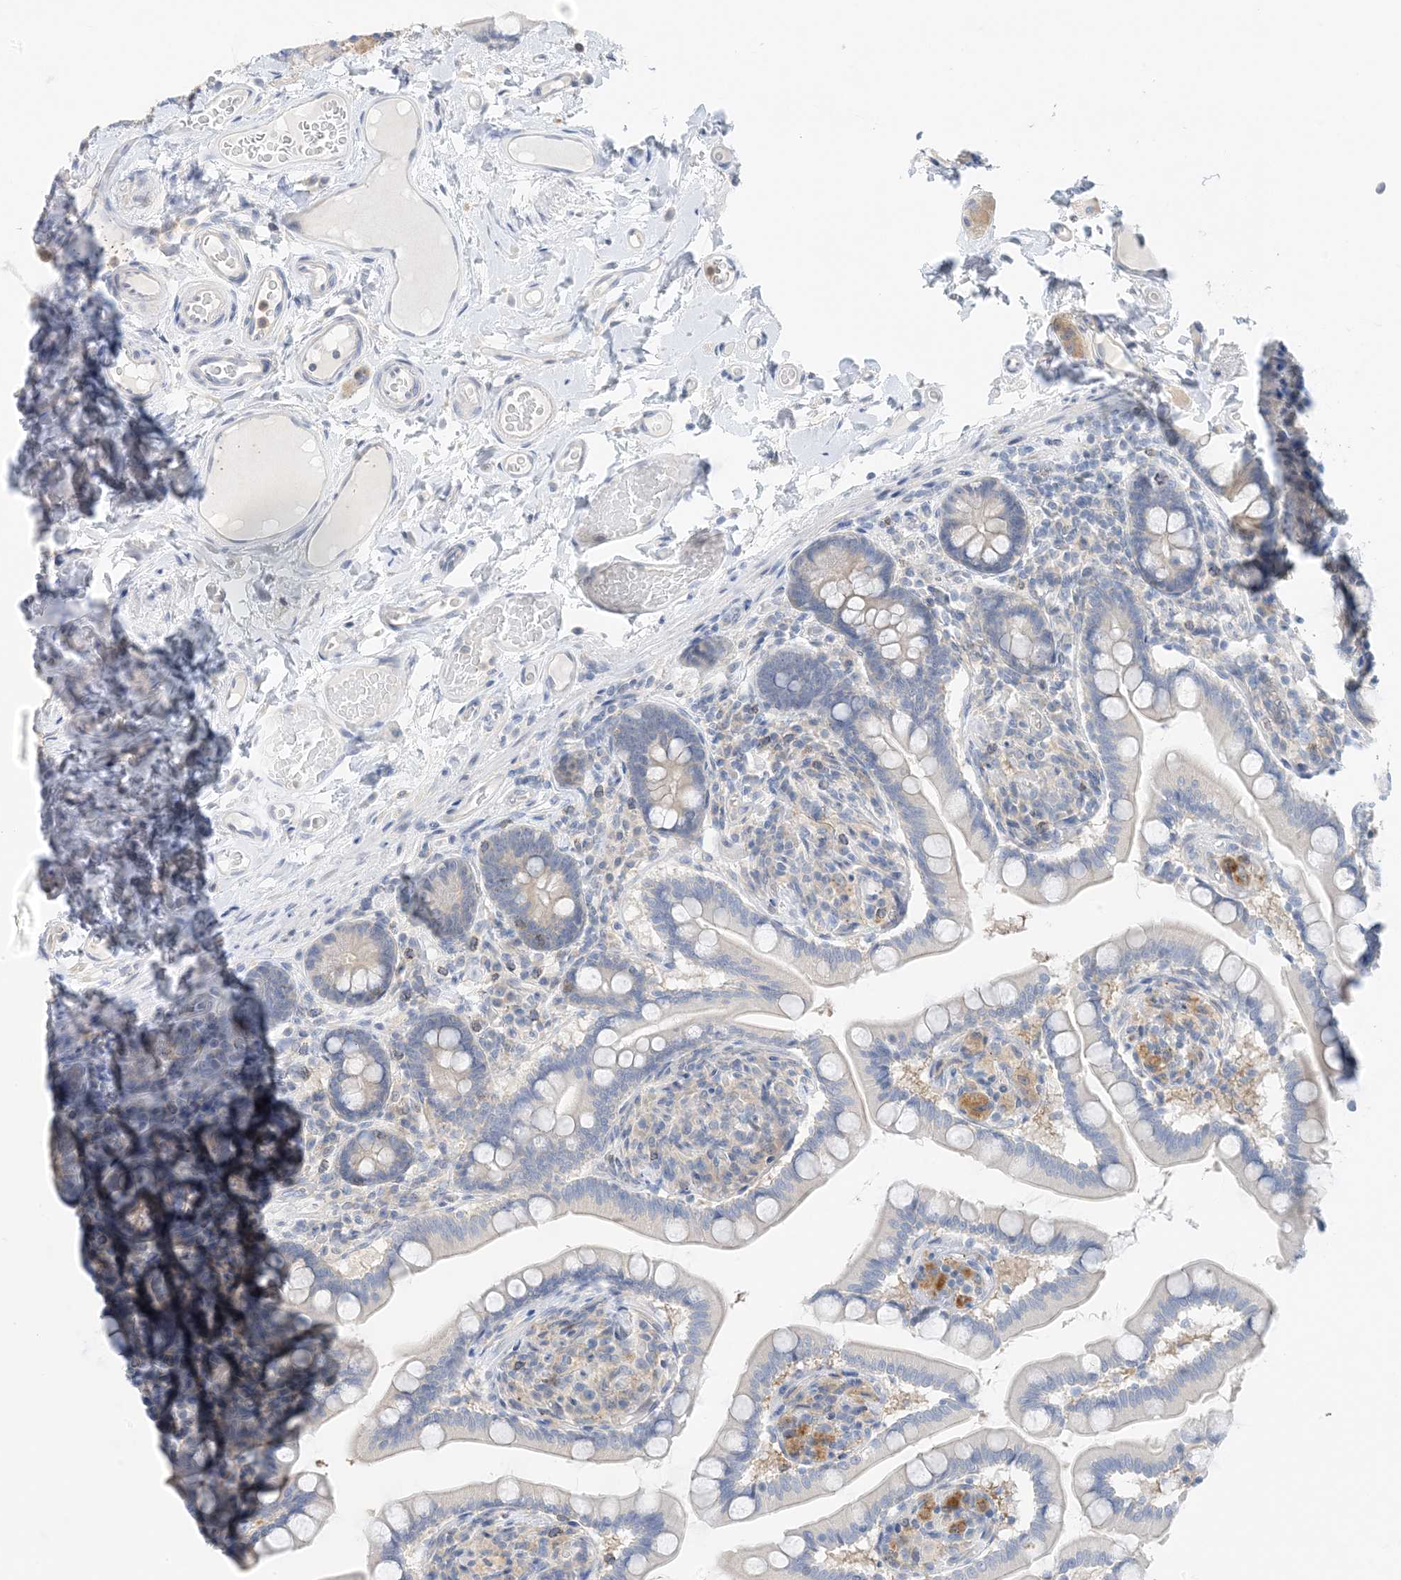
{"staining": {"intensity": "negative", "quantity": "none", "location": "none"}, "tissue": "small intestine", "cell_type": "Glandular cells", "image_type": "normal", "snomed": [{"axis": "morphology", "description": "Normal tissue, NOS"}, {"axis": "topography", "description": "Small intestine"}], "caption": "Glandular cells show no significant positivity in benign small intestine.", "gene": "KIFBP", "patient": {"sex": "female", "age": 64}}